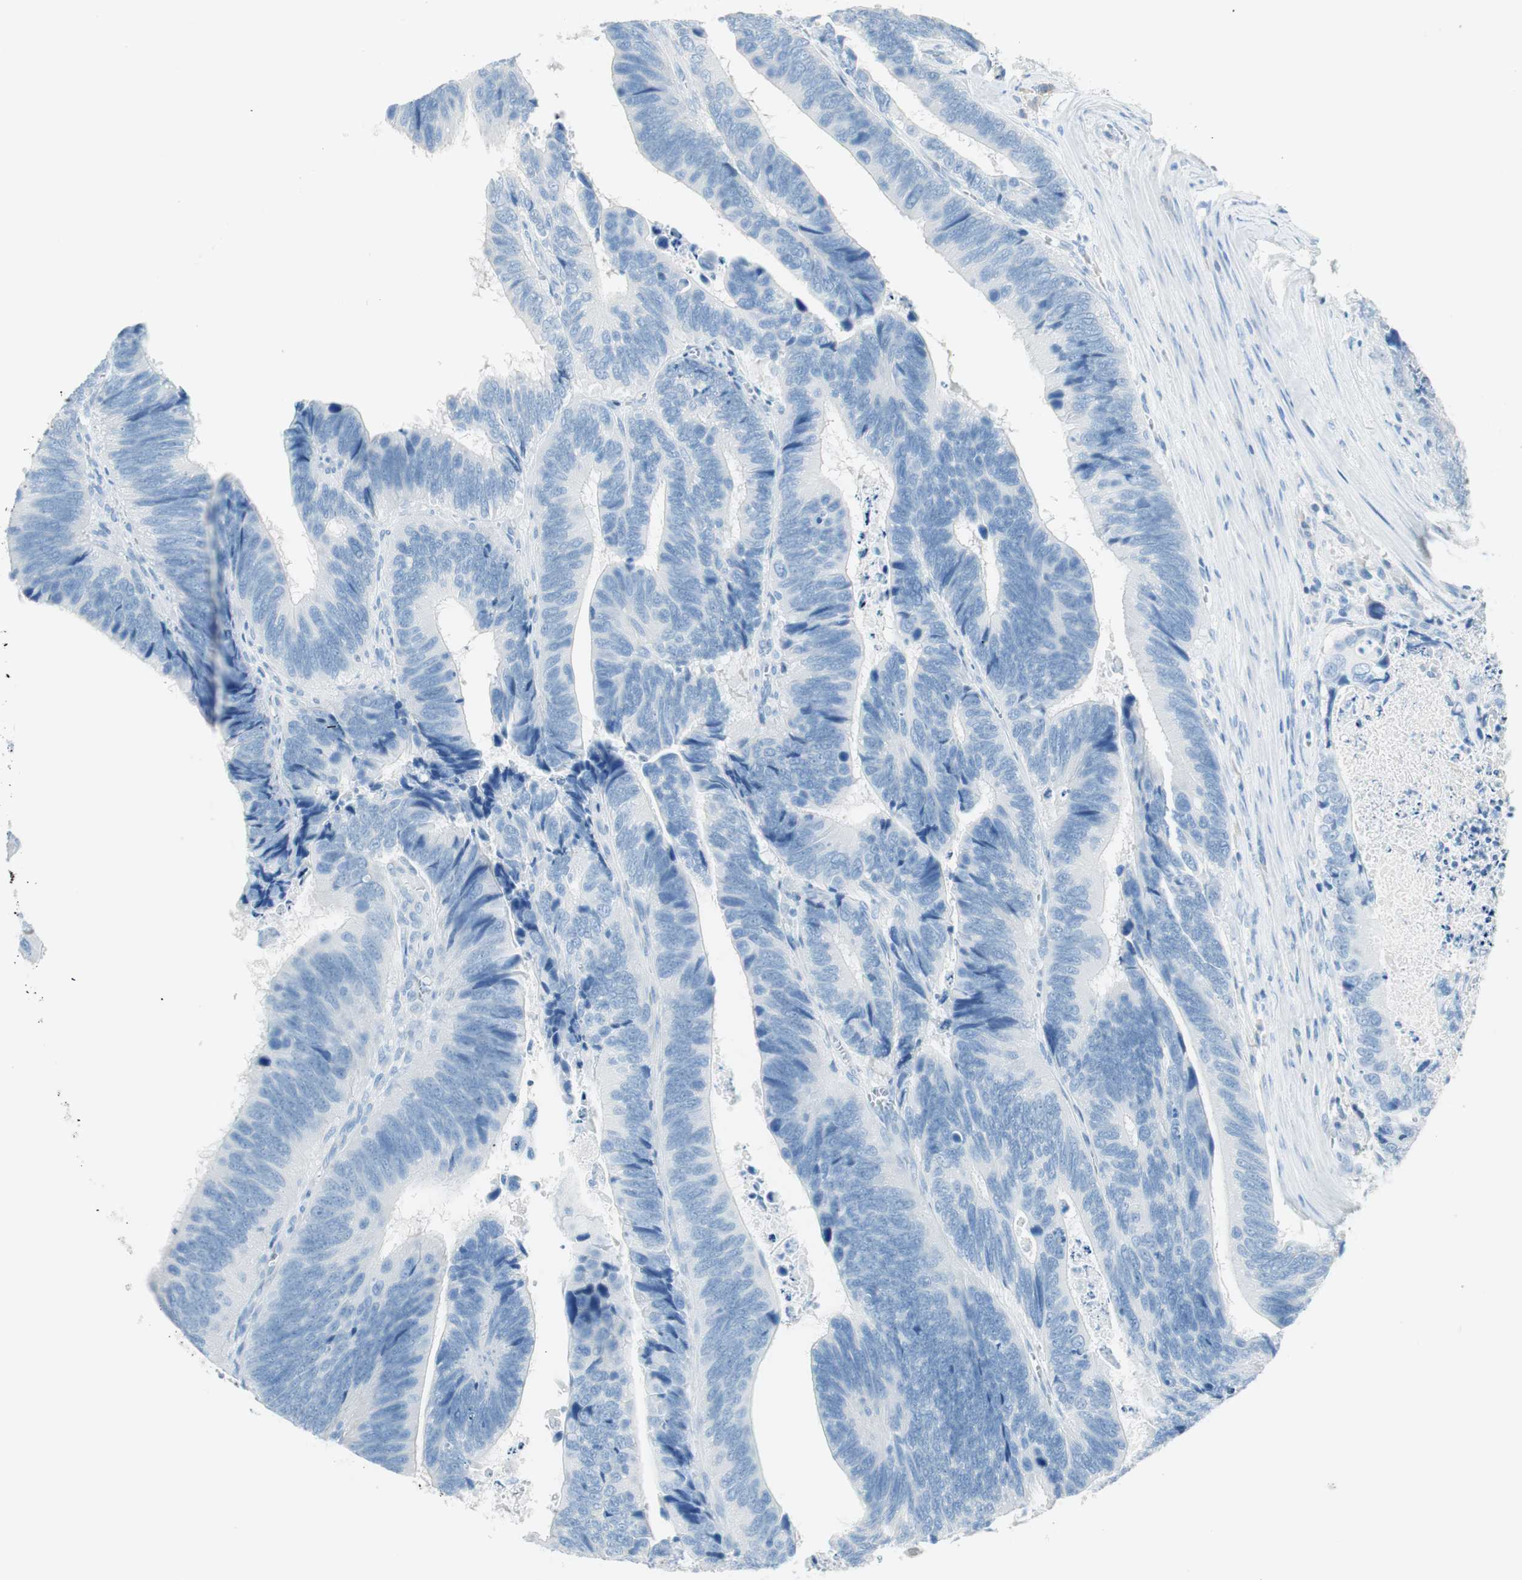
{"staining": {"intensity": "negative", "quantity": "none", "location": "none"}, "tissue": "colorectal cancer", "cell_type": "Tumor cells", "image_type": "cancer", "snomed": [{"axis": "morphology", "description": "Adenocarcinoma, NOS"}, {"axis": "topography", "description": "Colon"}], "caption": "There is no significant staining in tumor cells of adenocarcinoma (colorectal).", "gene": "TNFRSF13C", "patient": {"sex": "male", "age": 72}}